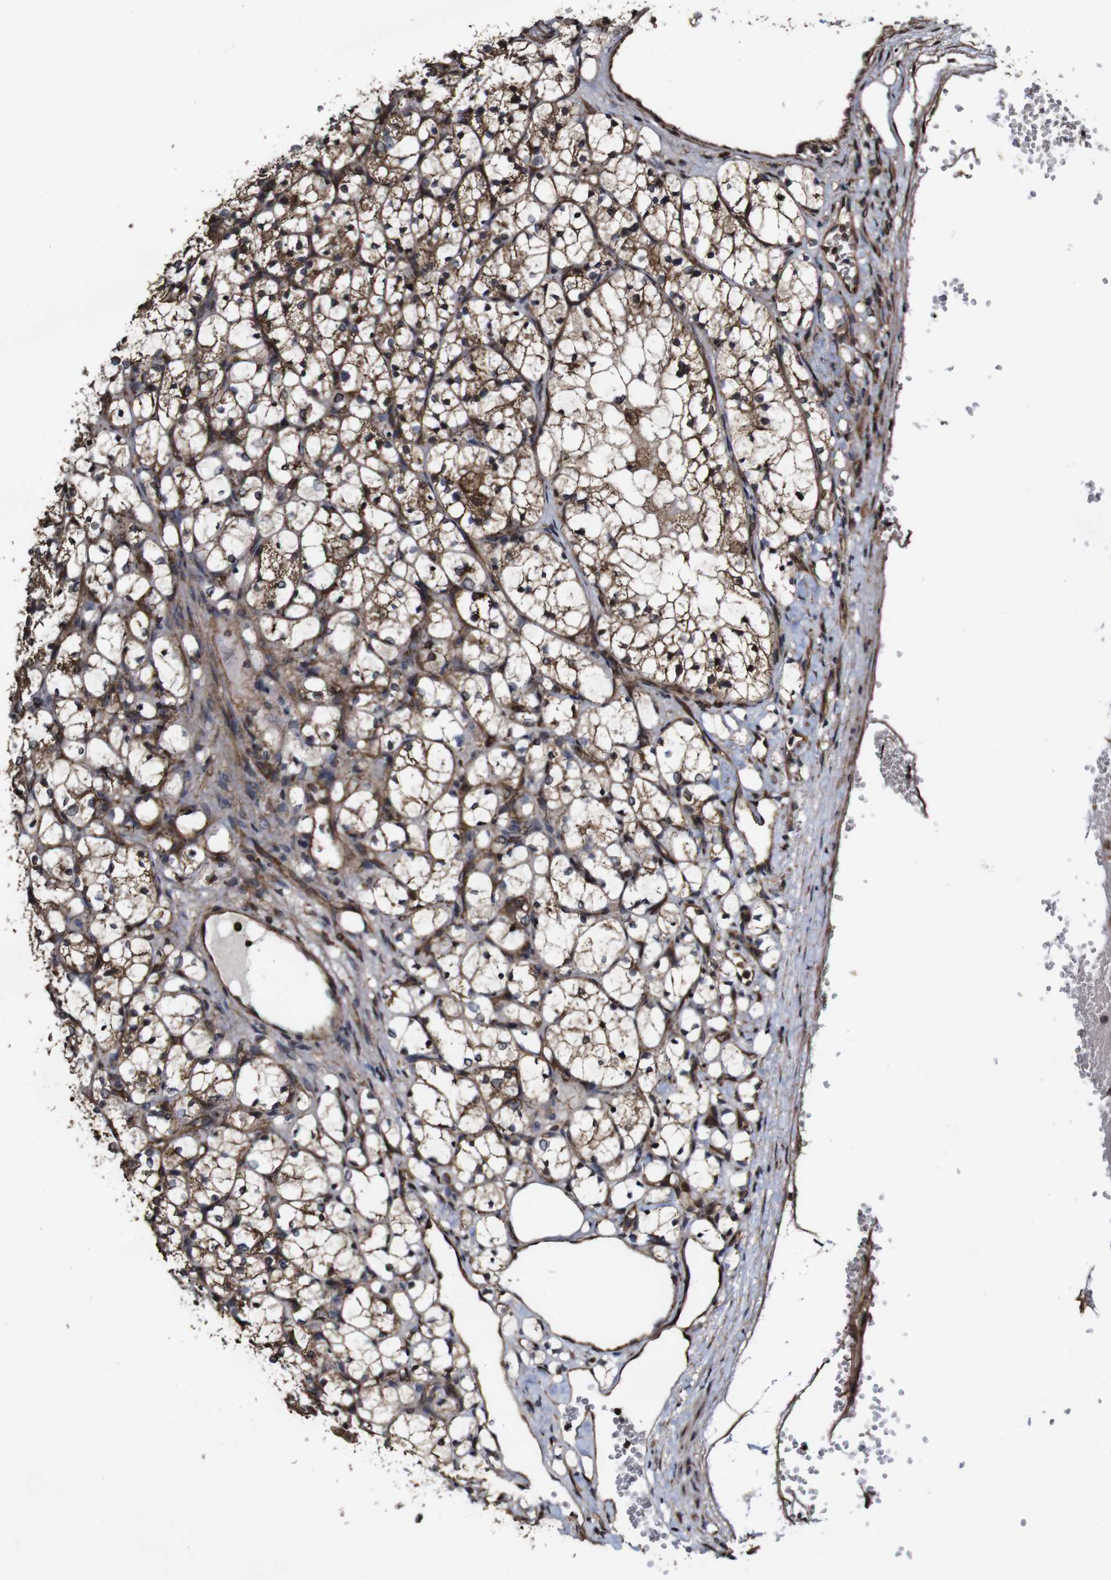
{"staining": {"intensity": "strong", "quantity": "25%-75%", "location": "cytoplasmic/membranous"}, "tissue": "renal cancer", "cell_type": "Tumor cells", "image_type": "cancer", "snomed": [{"axis": "morphology", "description": "Adenocarcinoma, NOS"}, {"axis": "topography", "description": "Kidney"}], "caption": "This photomicrograph demonstrates IHC staining of human renal cancer (adenocarcinoma), with high strong cytoplasmic/membranous positivity in about 25%-75% of tumor cells.", "gene": "BTN3A3", "patient": {"sex": "female", "age": 69}}